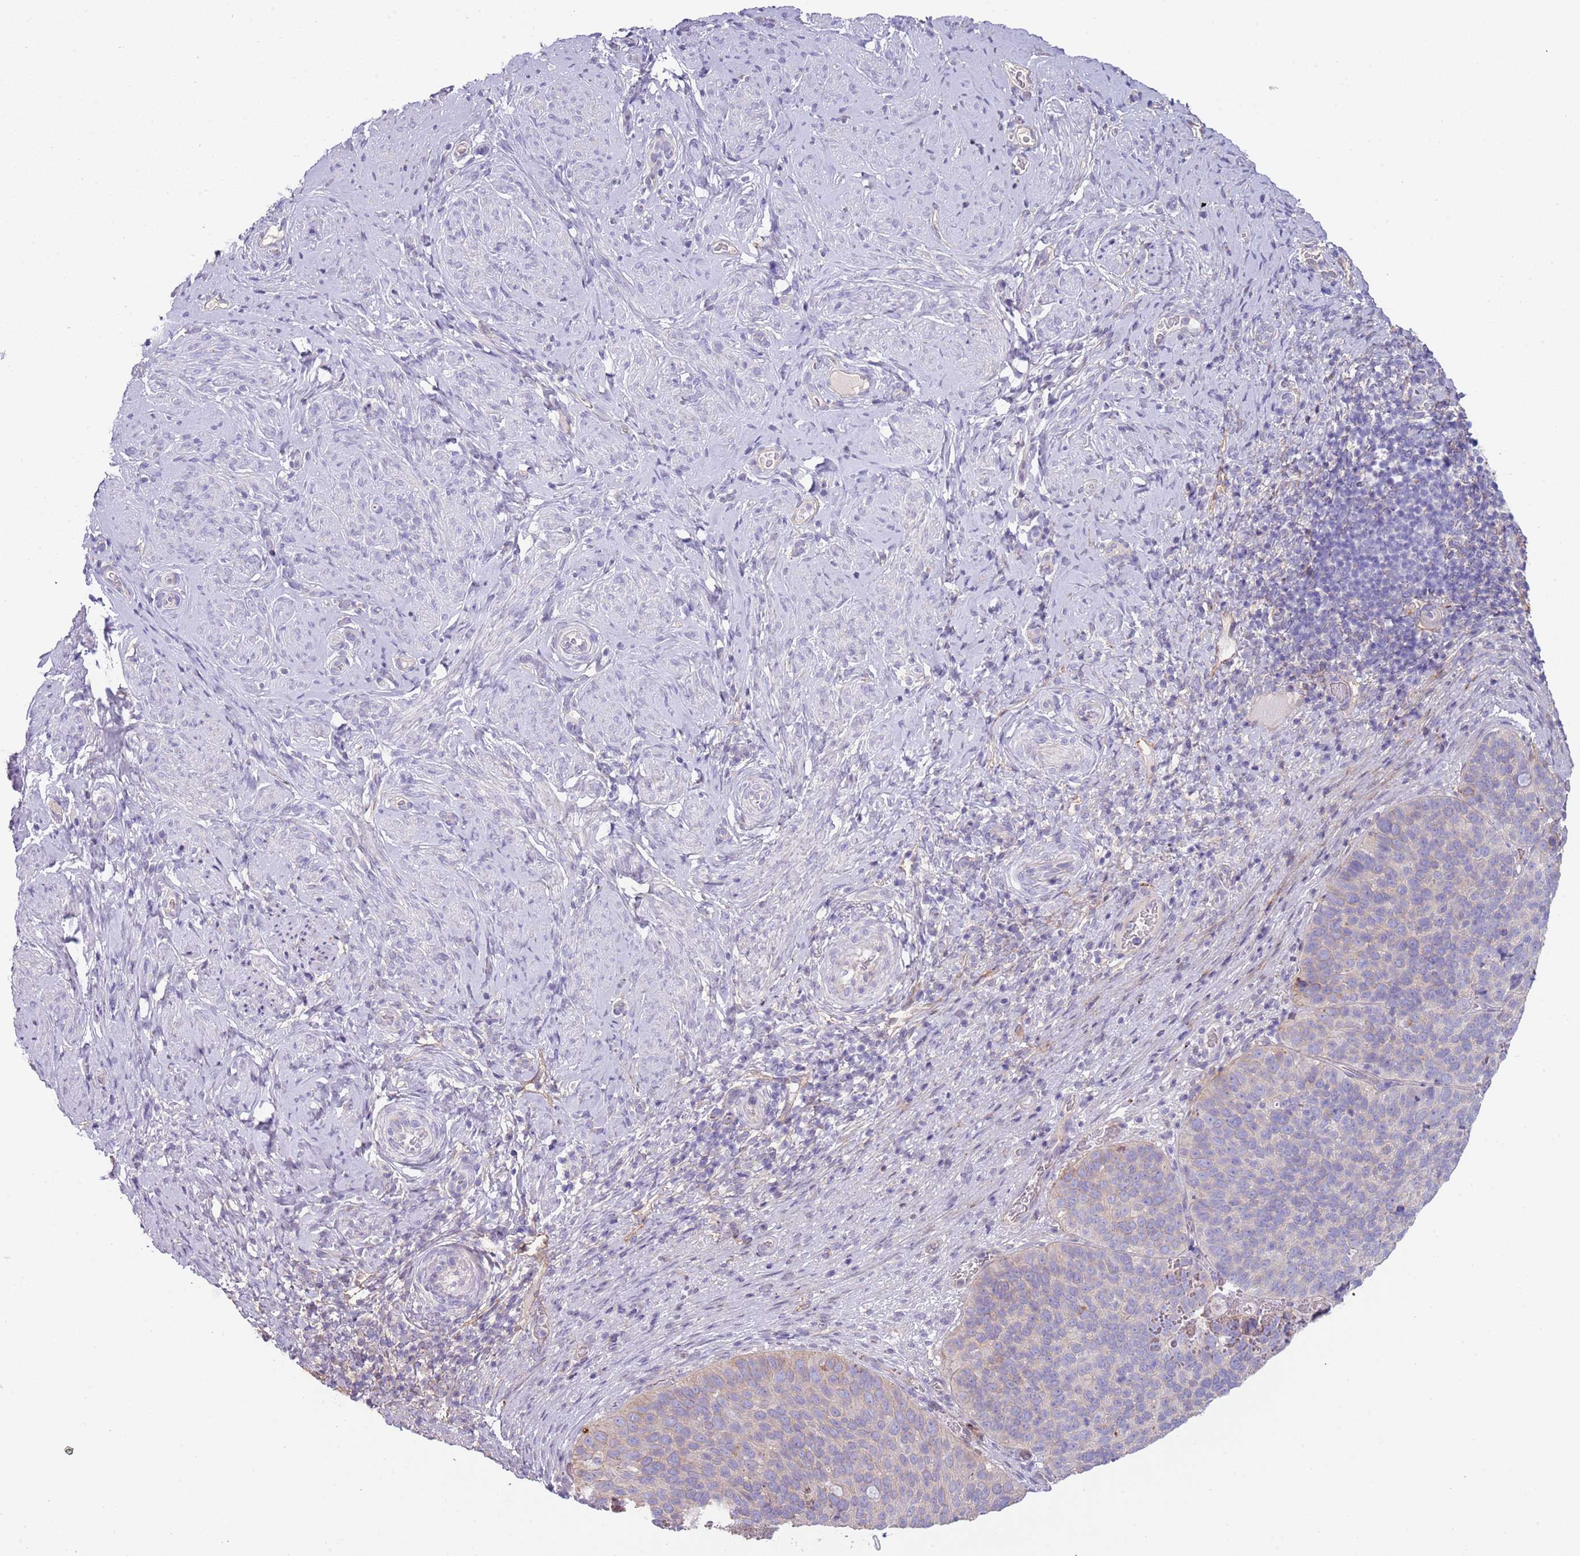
{"staining": {"intensity": "strong", "quantity": "<25%", "location": "cytoplasmic/membranous"}, "tissue": "cervical cancer", "cell_type": "Tumor cells", "image_type": "cancer", "snomed": [{"axis": "morphology", "description": "Squamous cell carcinoma, NOS"}, {"axis": "topography", "description": "Cervix"}], "caption": "Protein staining of squamous cell carcinoma (cervical) tissue demonstrates strong cytoplasmic/membranous staining in about <25% of tumor cells.", "gene": "NBPF3", "patient": {"sex": "female", "age": 80}}